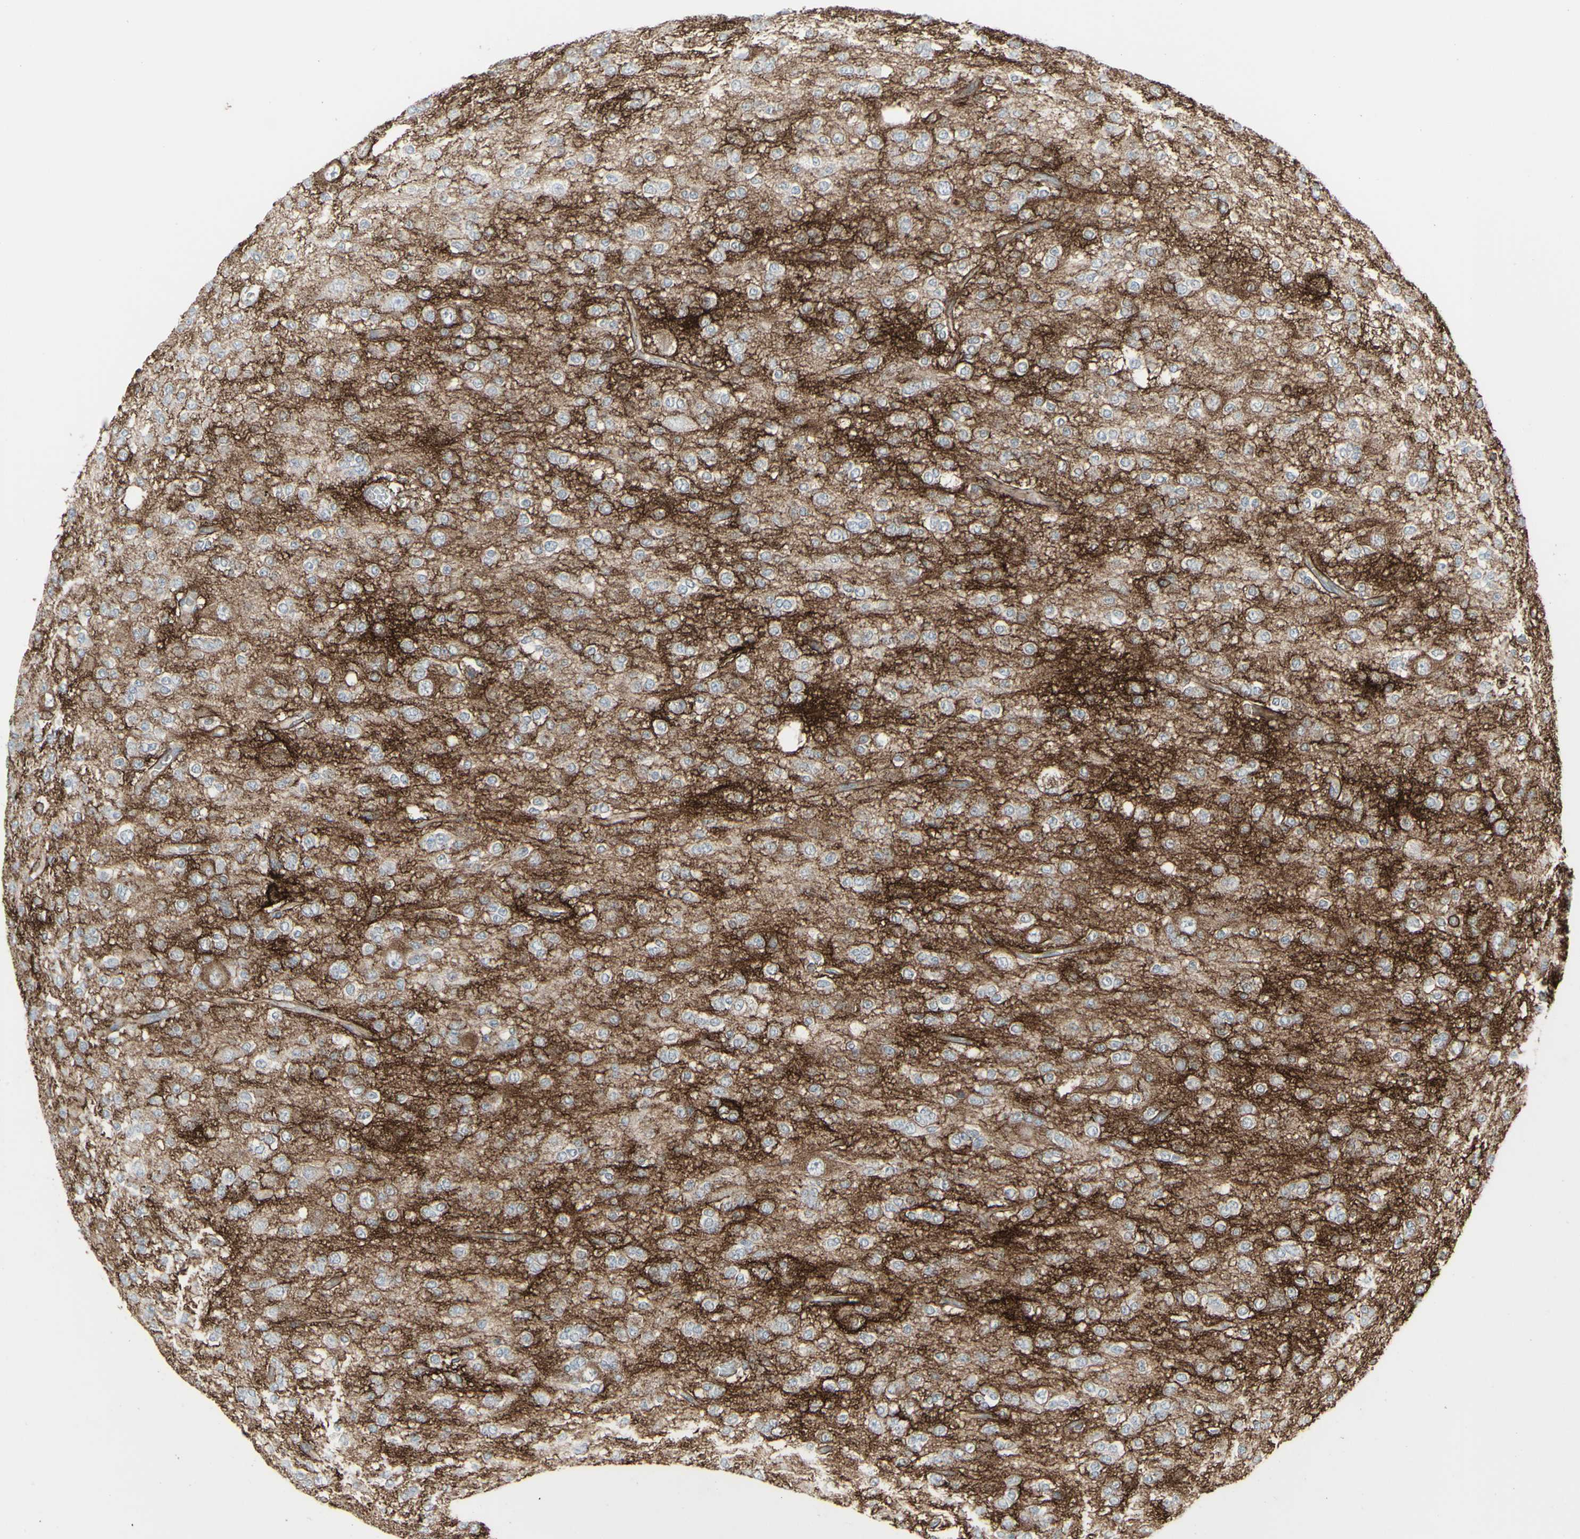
{"staining": {"intensity": "negative", "quantity": "none", "location": "none"}, "tissue": "glioma", "cell_type": "Tumor cells", "image_type": "cancer", "snomed": [{"axis": "morphology", "description": "Glioma, malignant, Low grade"}, {"axis": "topography", "description": "Brain"}], "caption": "Protein analysis of glioma displays no significant positivity in tumor cells.", "gene": "GJA1", "patient": {"sex": "male", "age": 38}}